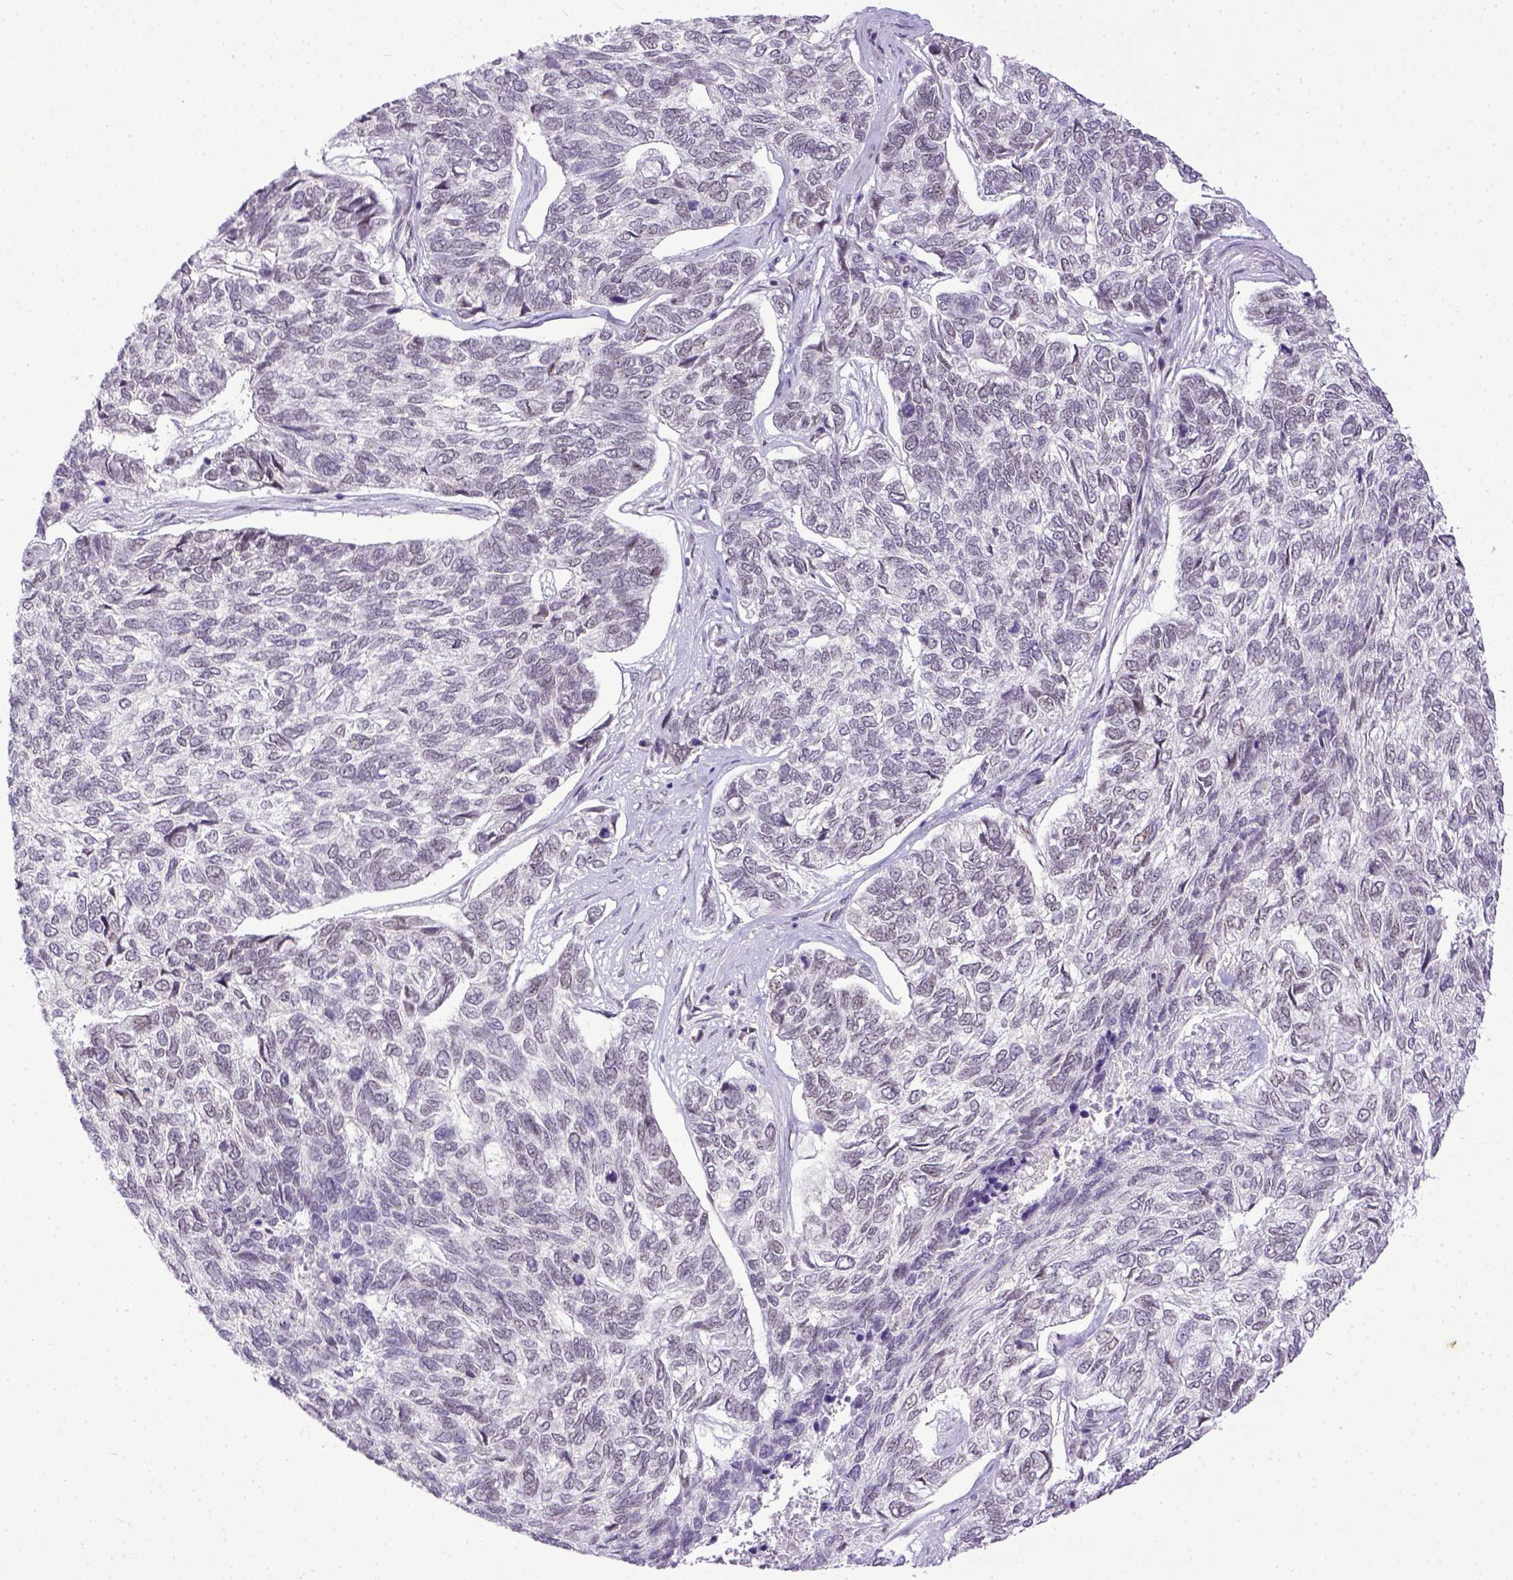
{"staining": {"intensity": "negative", "quantity": "none", "location": "none"}, "tissue": "skin cancer", "cell_type": "Tumor cells", "image_type": "cancer", "snomed": [{"axis": "morphology", "description": "Basal cell carcinoma"}, {"axis": "topography", "description": "Skin"}], "caption": "Protein analysis of skin cancer (basal cell carcinoma) shows no significant staining in tumor cells.", "gene": "ERCC1", "patient": {"sex": "female", "age": 65}}